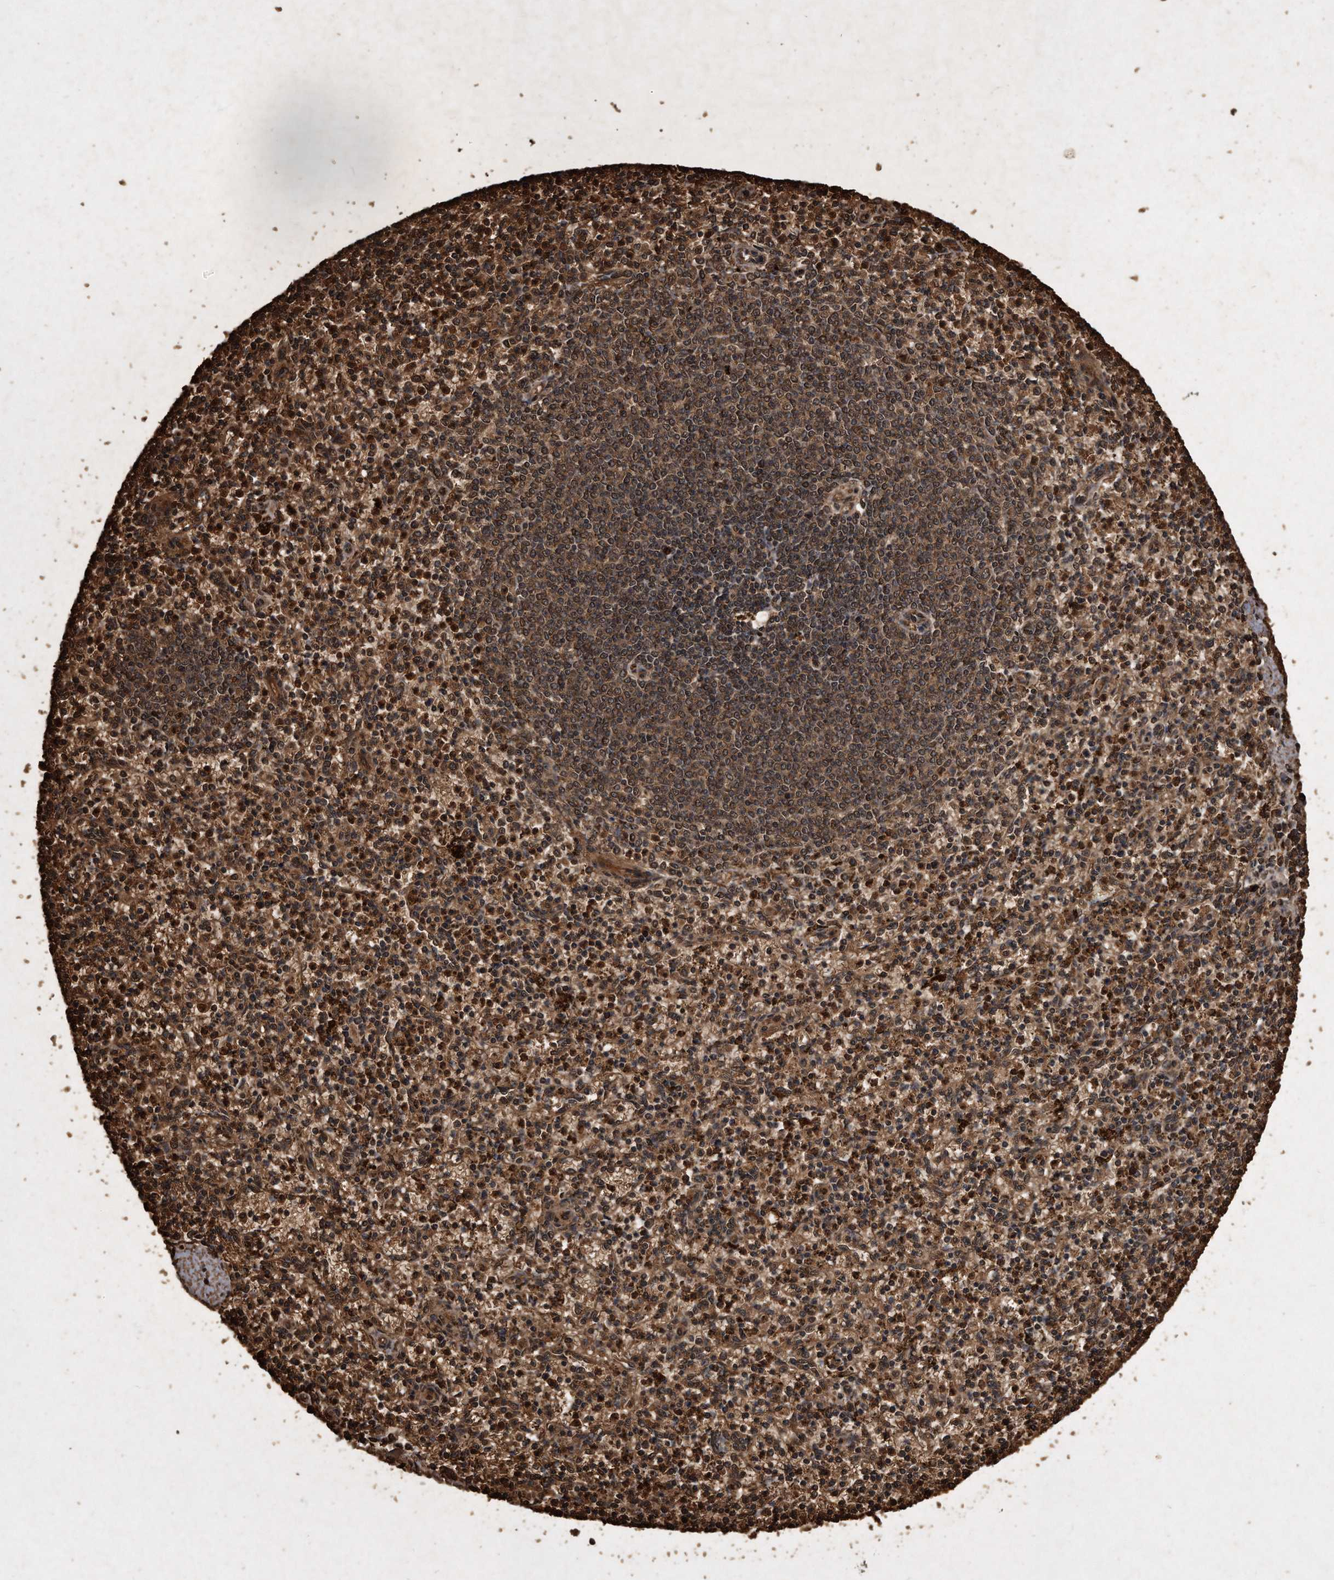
{"staining": {"intensity": "moderate", "quantity": ">75%", "location": "cytoplasmic/membranous"}, "tissue": "spleen", "cell_type": "Cells in red pulp", "image_type": "normal", "snomed": [{"axis": "morphology", "description": "Normal tissue, NOS"}, {"axis": "topography", "description": "Spleen"}], "caption": "A medium amount of moderate cytoplasmic/membranous expression is seen in approximately >75% of cells in red pulp in unremarkable spleen.", "gene": "CFLAR", "patient": {"sex": "male", "age": 72}}